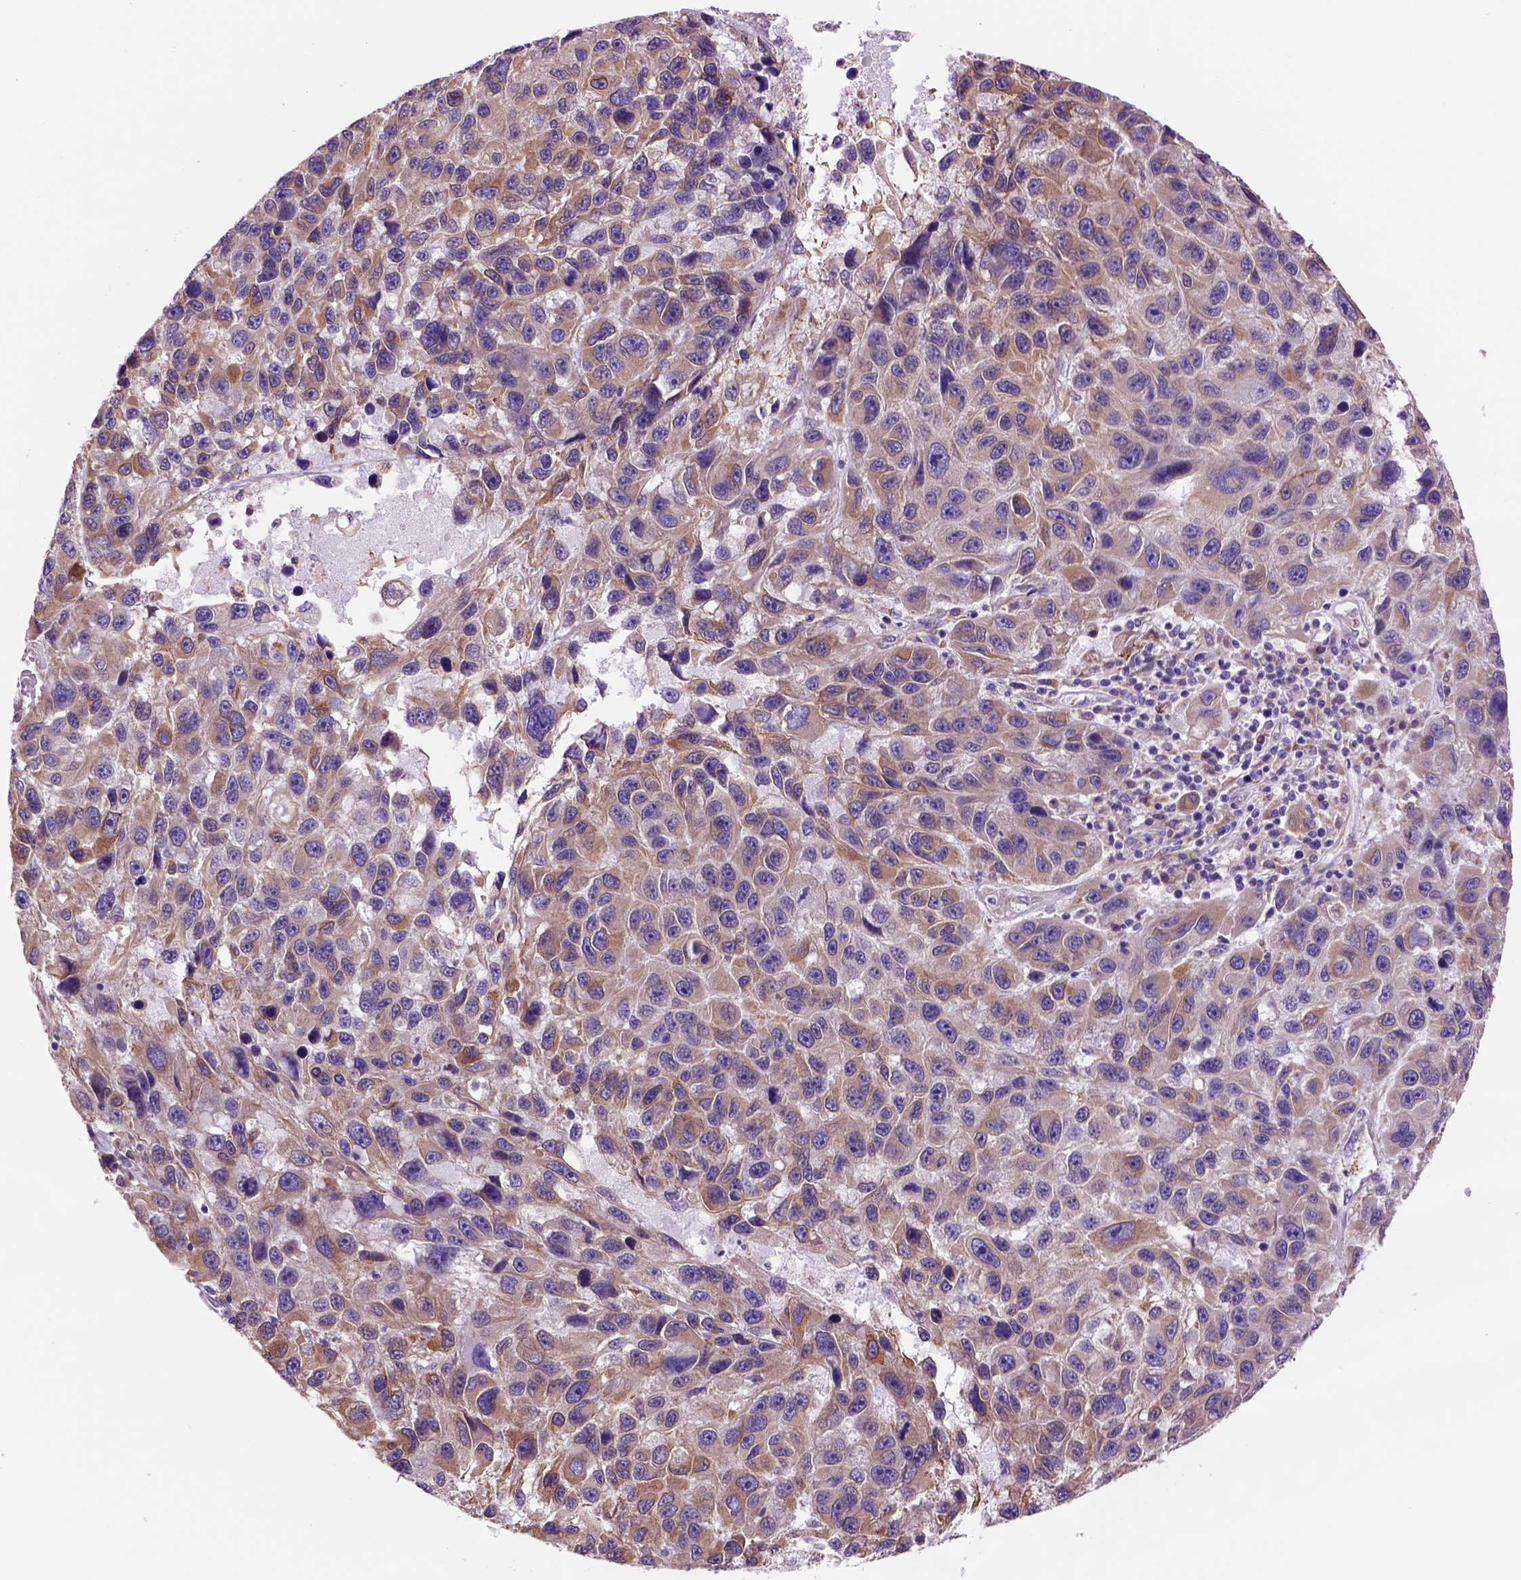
{"staining": {"intensity": "moderate", "quantity": ">75%", "location": "cytoplasmic/membranous"}, "tissue": "melanoma", "cell_type": "Tumor cells", "image_type": "cancer", "snomed": [{"axis": "morphology", "description": "Malignant melanoma, NOS"}, {"axis": "topography", "description": "Skin"}], "caption": "High-magnification brightfield microscopy of melanoma stained with DAB (brown) and counterstained with hematoxylin (blue). tumor cells exhibit moderate cytoplasmic/membranous expression is present in approximately>75% of cells.", "gene": "PIAS3", "patient": {"sex": "male", "age": 53}}